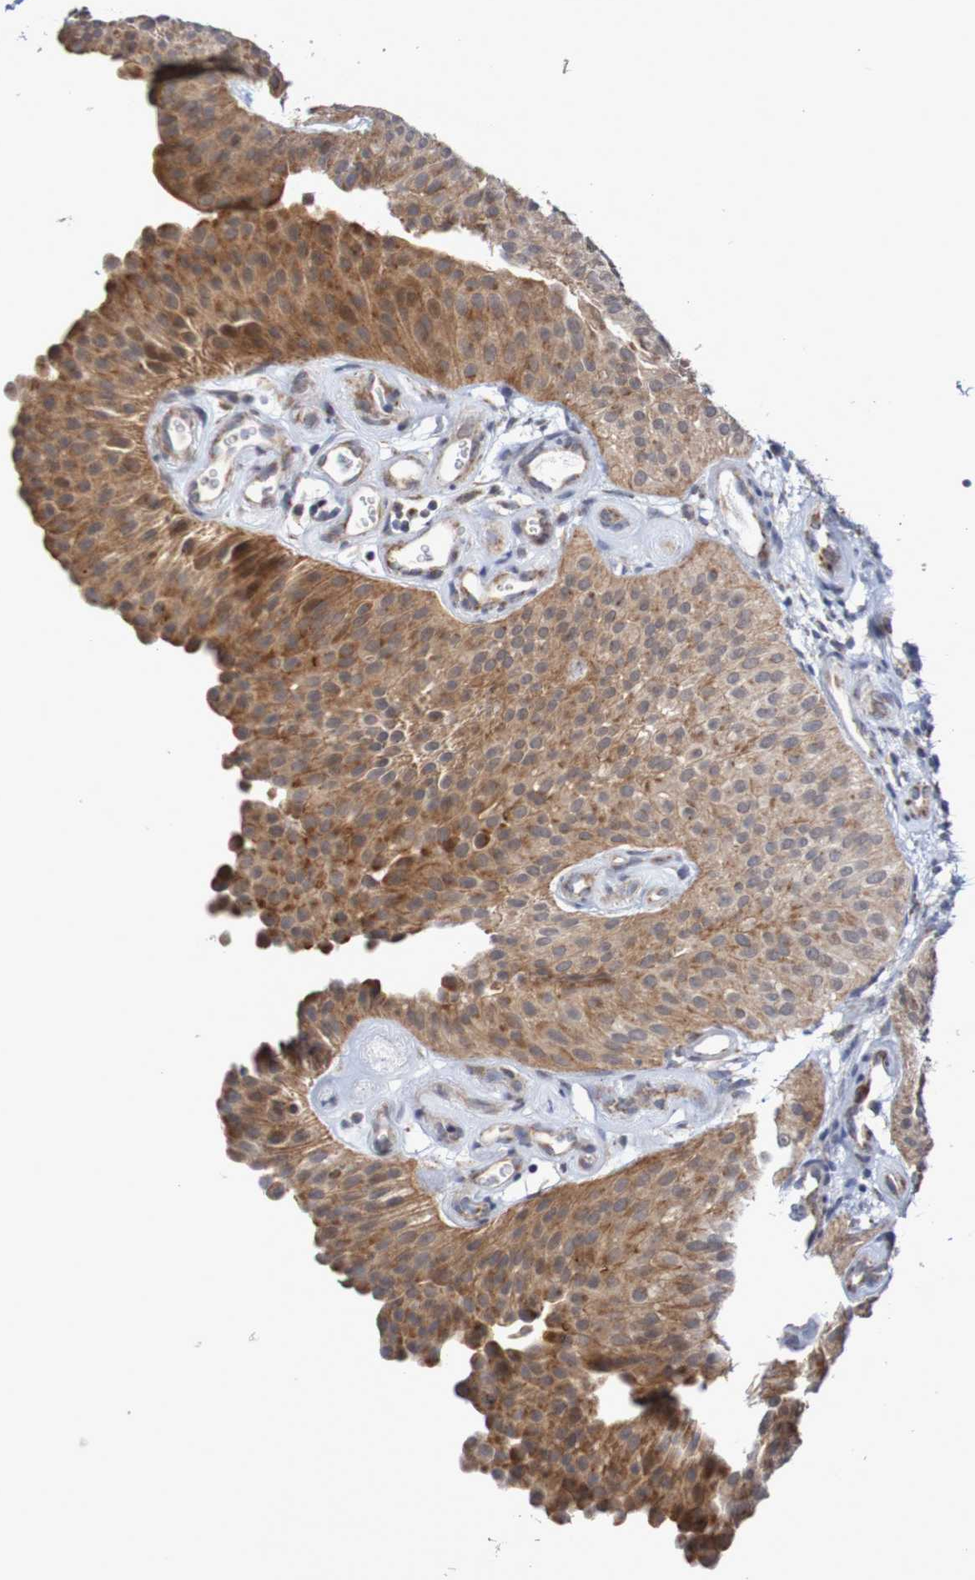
{"staining": {"intensity": "moderate", "quantity": ">75%", "location": "cytoplasmic/membranous"}, "tissue": "urothelial cancer", "cell_type": "Tumor cells", "image_type": "cancer", "snomed": [{"axis": "morphology", "description": "Urothelial carcinoma, Low grade"}, {"axis": "topography", "description": "Urinary bladder"}], "caption": "Tumor cells demonstrate medium levels of moderate cytoplasmic/membranous staining in about >75% of cells in human urothelial carcinoma (low-grade).", "gene": "DVL1", "patient": {"sex": "female", "age": 60}}